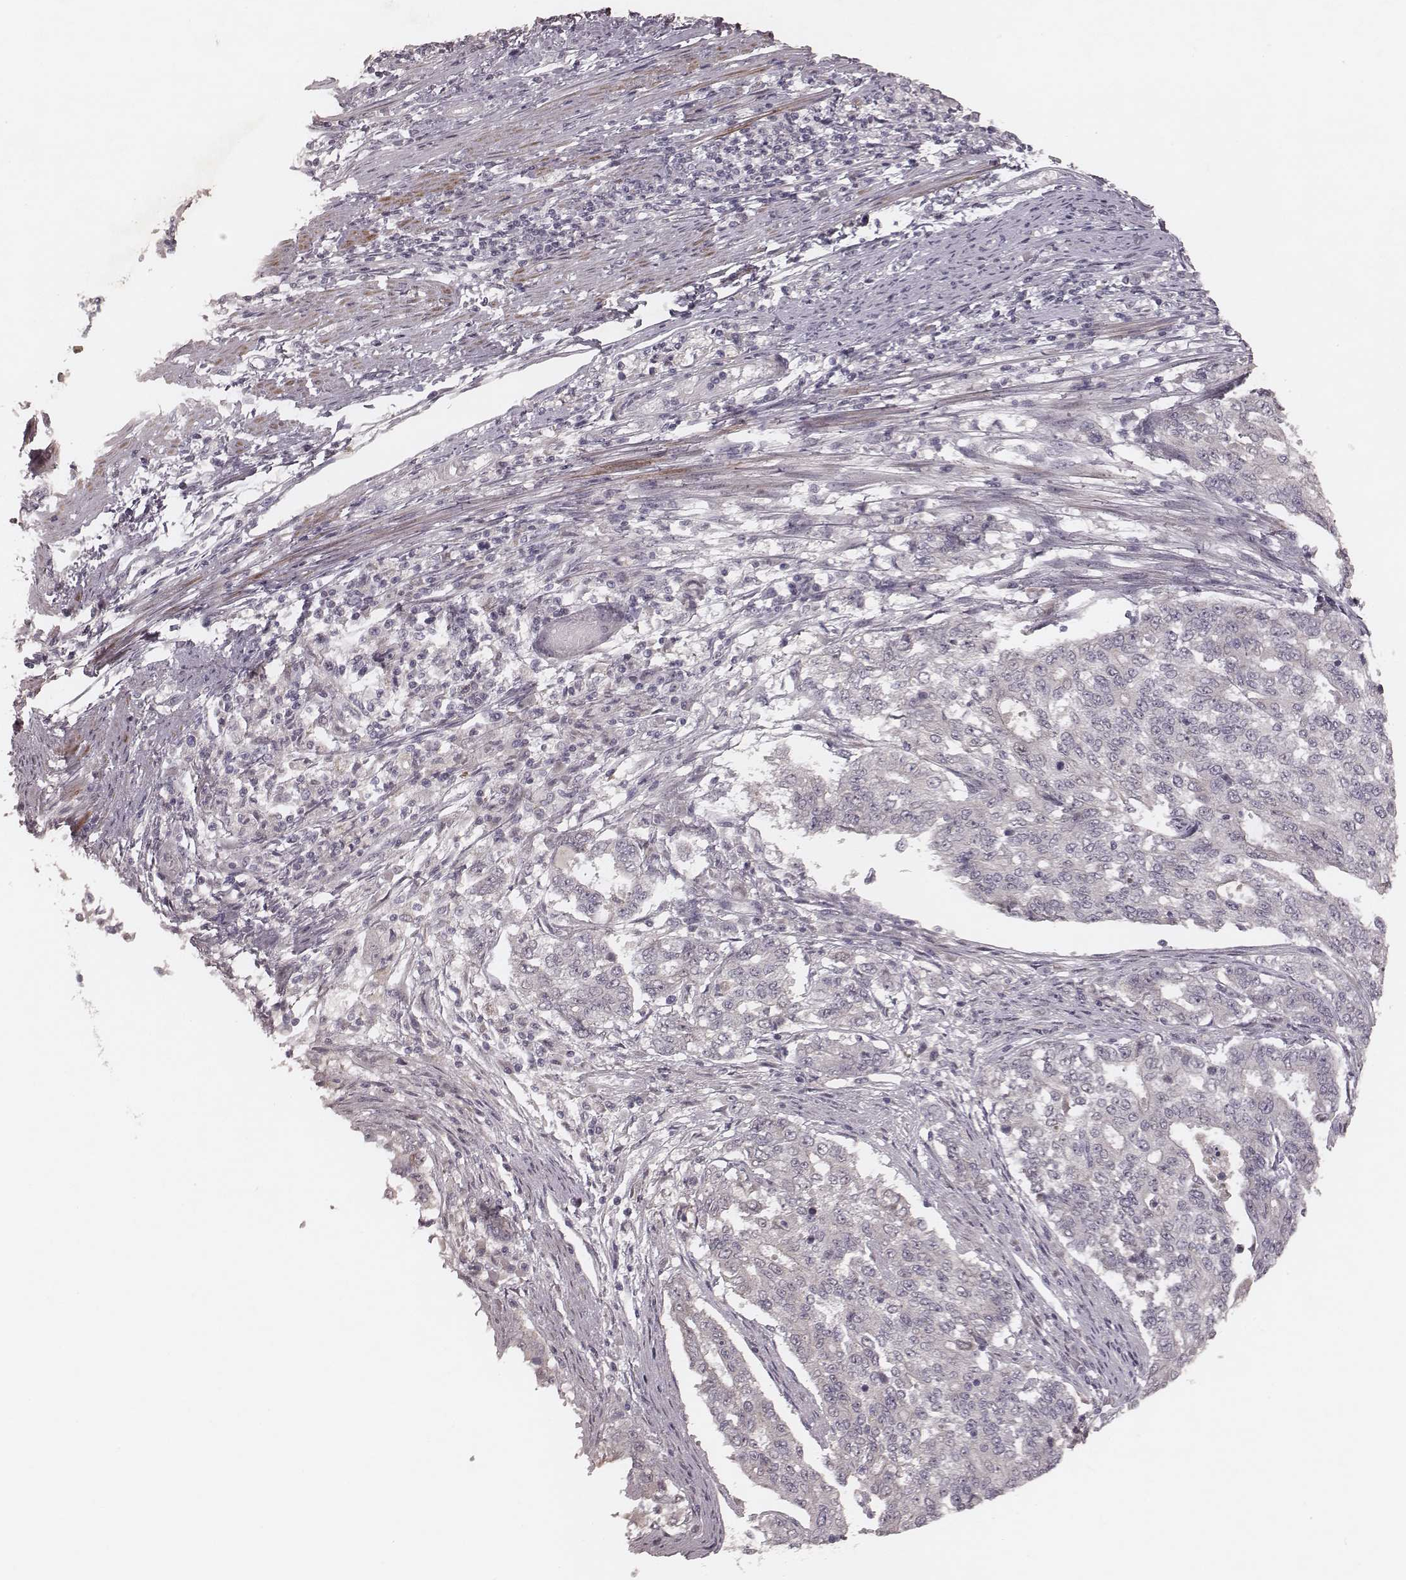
{"staining": {"intensity": "negative", "quantity": "none", "location": "none"}, "tissue": "endometrial cancer", "cell_type": "Tumor cells", "image_type": "cancer", "snomed": [{"axis": "morphology", "description": "Adenocarcinoma, NOS"}, {"axis": "topography", "description": "Uterus"}], "caption": "Immunohistochemical staining of adenocarcinoma (endometrial) shows no significant positivity in tumor cells. Brightfield microscopy of immunohistochemistry stained with DAB (3,3'-diaminobenzidine) (brown) and hematoxylin (blue), captured at high magnification.", "gene": "FAM13B", "patient": {"sex": "female", "age": 59}}